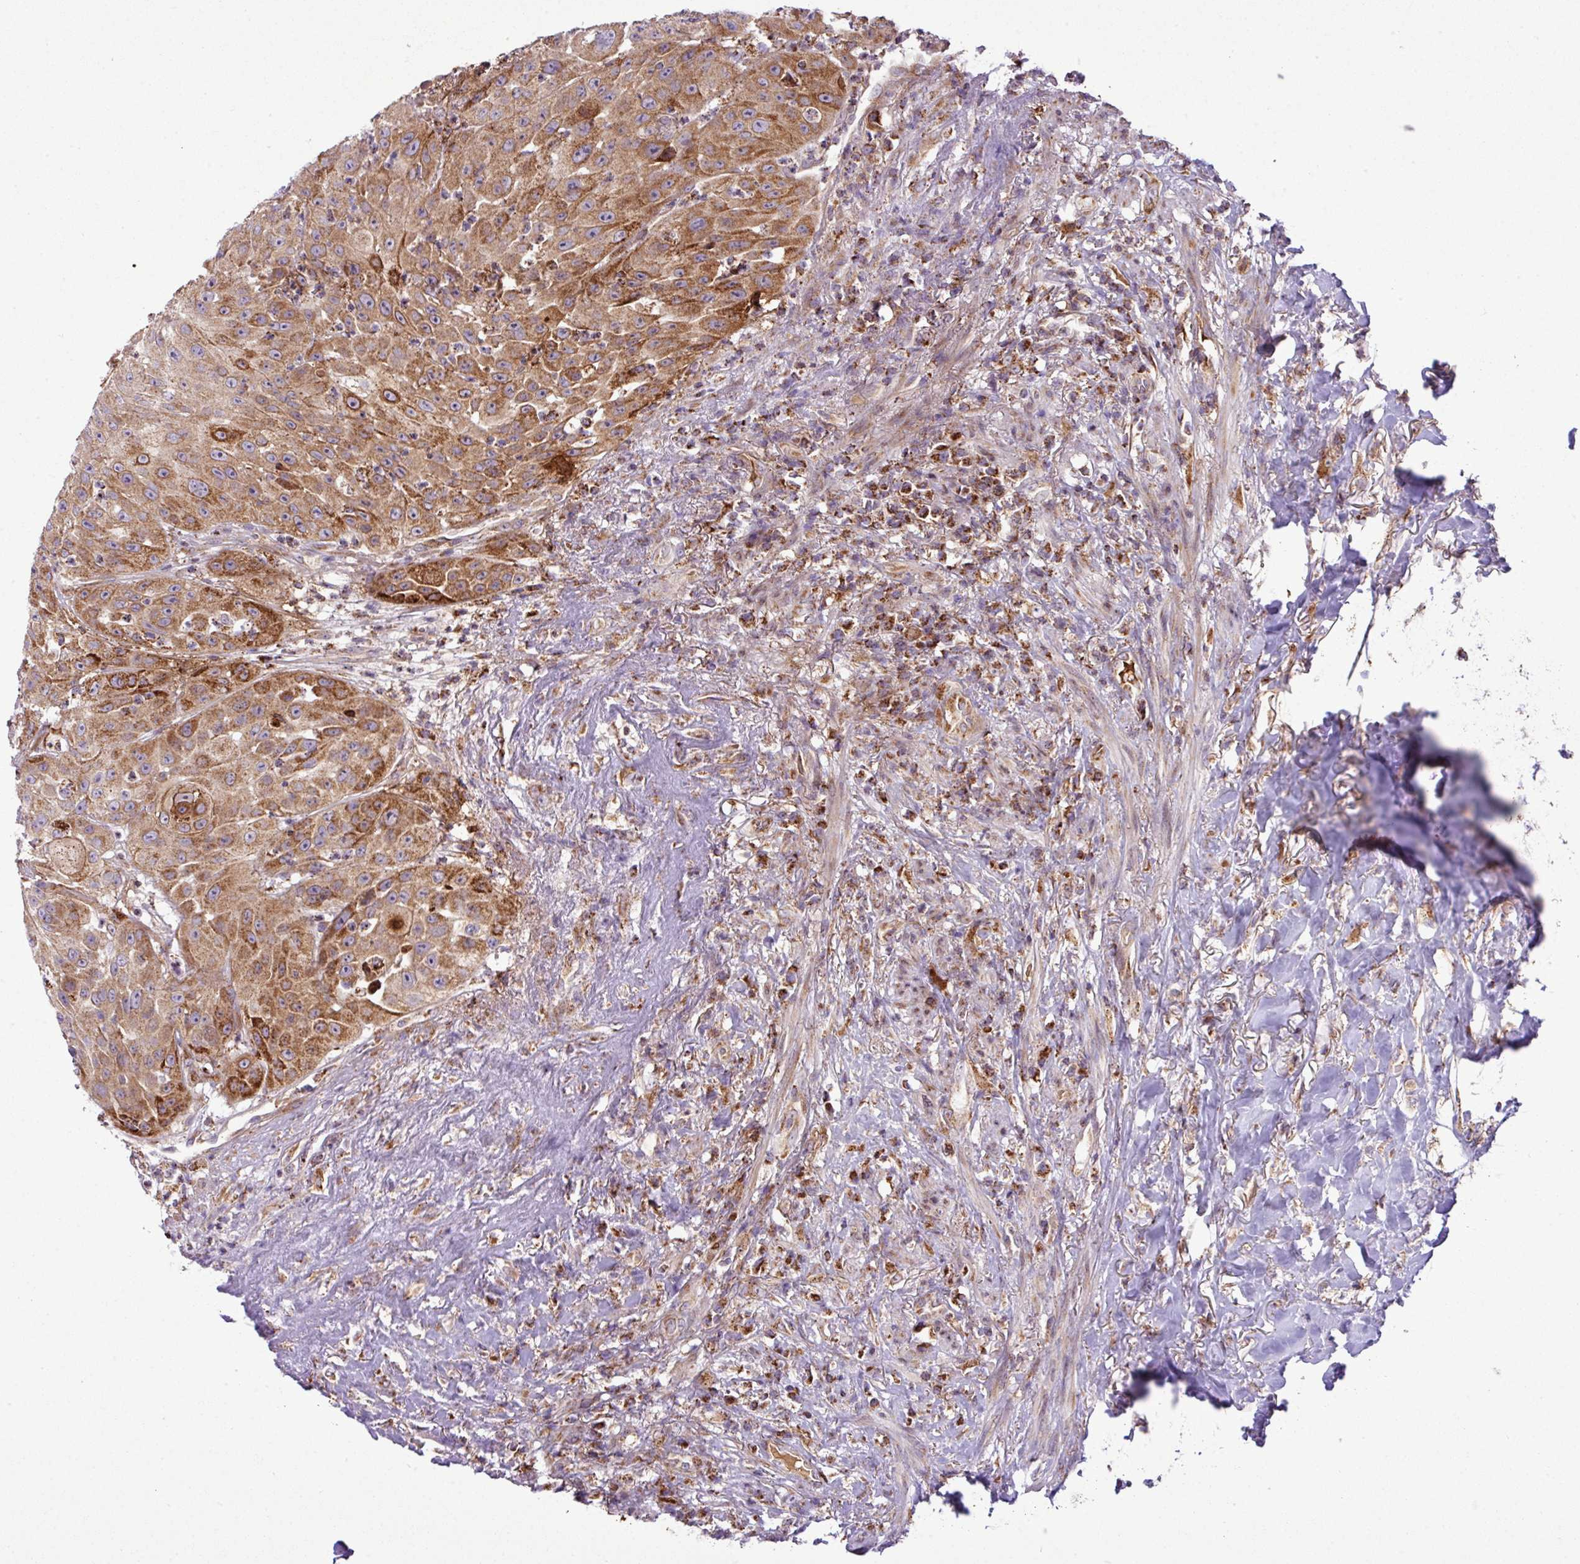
{"staining": {"intensity": "strong", "quantity": ">75%", "location": "cytoplasmic/membranous"}, "tissue": "head and neck cancer", "cell_type": "Tumor cells", "image_type": "cancer", "snomed": [{"axis": "morphology", "description": "Squamous cell carcinoma, NOS"}, {"axis": "topography", "description": "Head-Neck"}], "caption": "IHC of human head and neck squamous cell carcinoma reveals high levels of strong cytoplasmic/membranous expression in about >75% of tumor cells. The staining was performed using DAB (3,3'-diaminobenzidine), with brown indicating positive protein expression. Nuclei are stained blue with hematoxylin.", "gene": "ZNF569", "patient": {"sex": "male", "age": 83}}